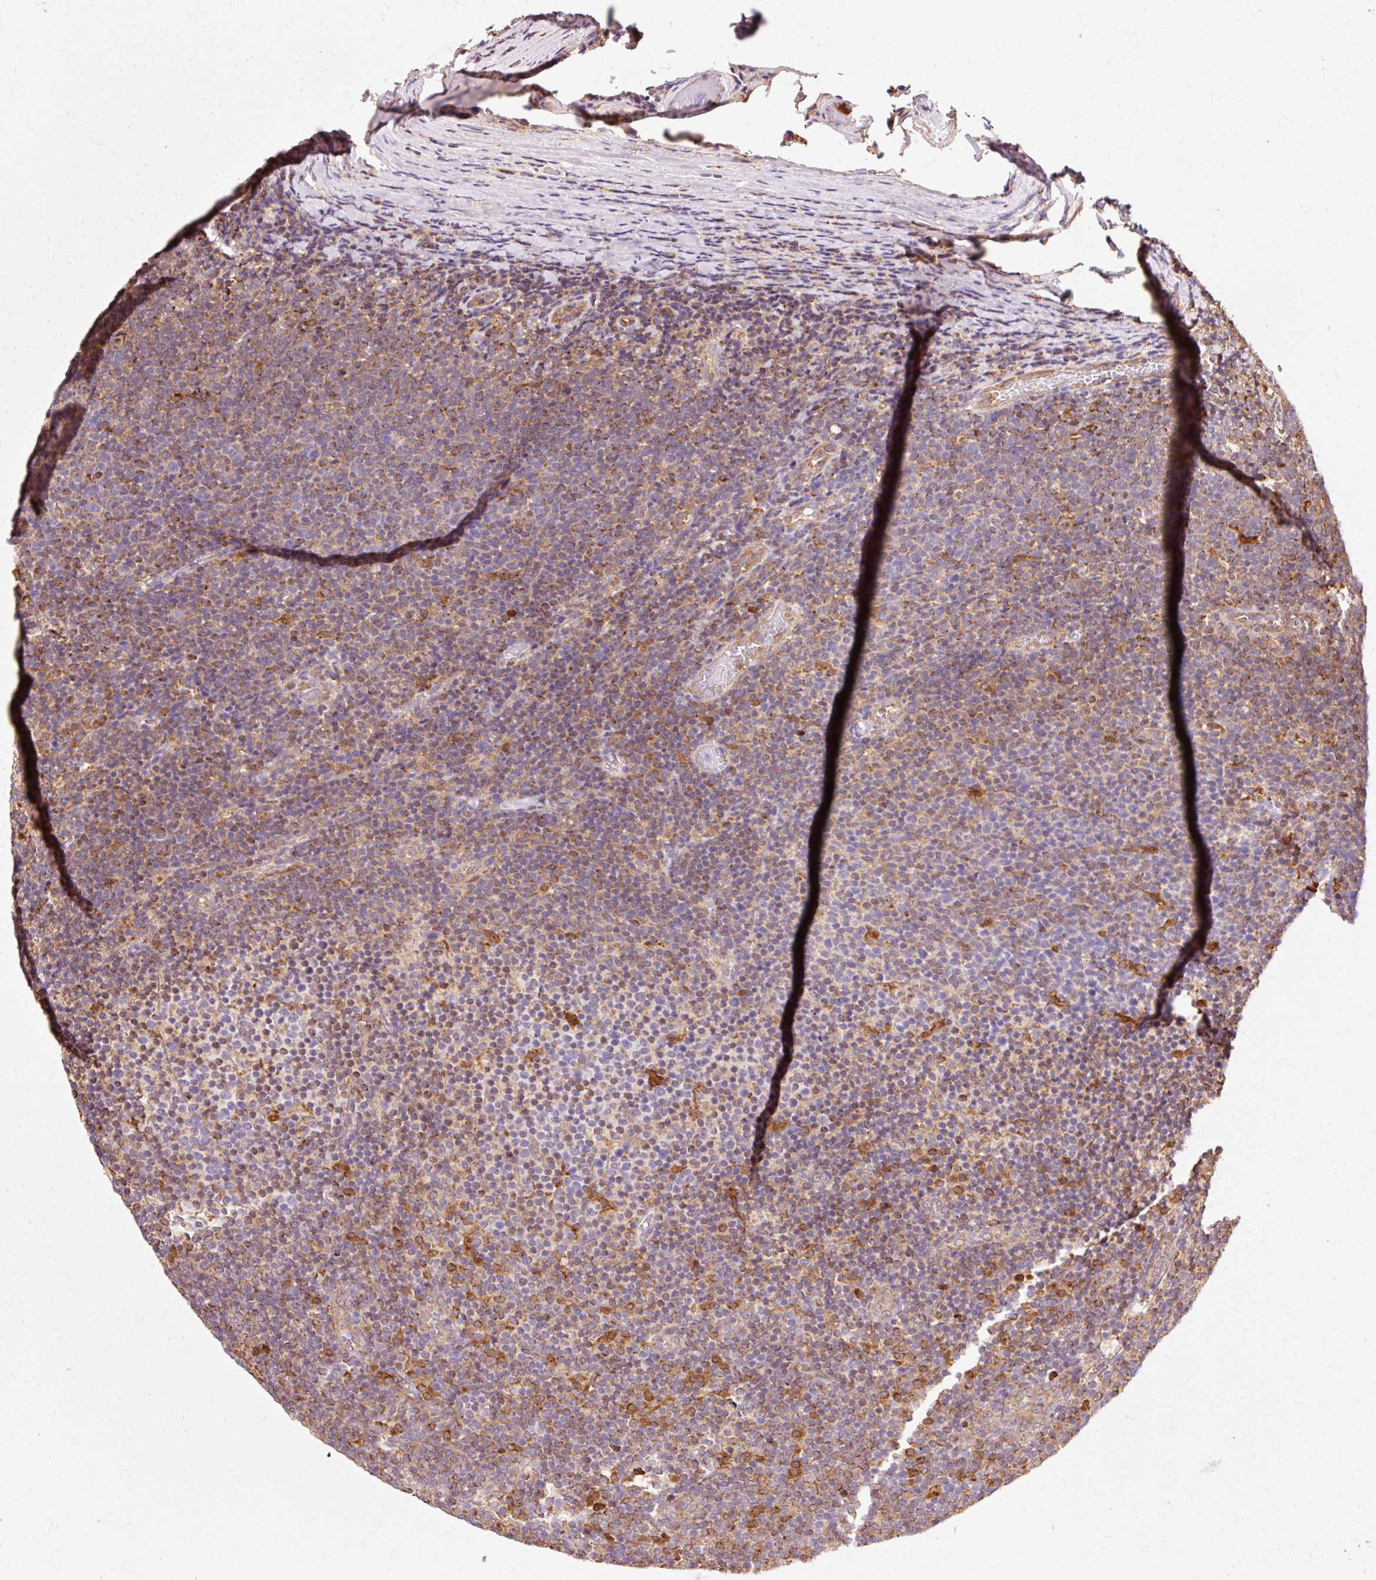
{"staining": {"intensity": "moderate", "quantity": "25%-75%", "location": "cytoplasmic/membranous"}, "tissue": "lymphoma", "cell_type": "Tumor cells", "image_type": "cancer", "snomed": [{"axis": "morphology", "description": "Malignant lymphoma, non-Hodgkin's type, Low grade"}, {"axis": "topography", "description": "Lymph node"}], "caption": "IHC (DAB (3,3'-diaminobenzidine)) staining of low-grade malignant lymphoma, non-Hodgkin's type shows moderate cytoplasmic/membranous protein expression in approximately 25%-75% of tumor cells.", "gene": "GPX1", "patient": {"sex": "male", "age": 66}}